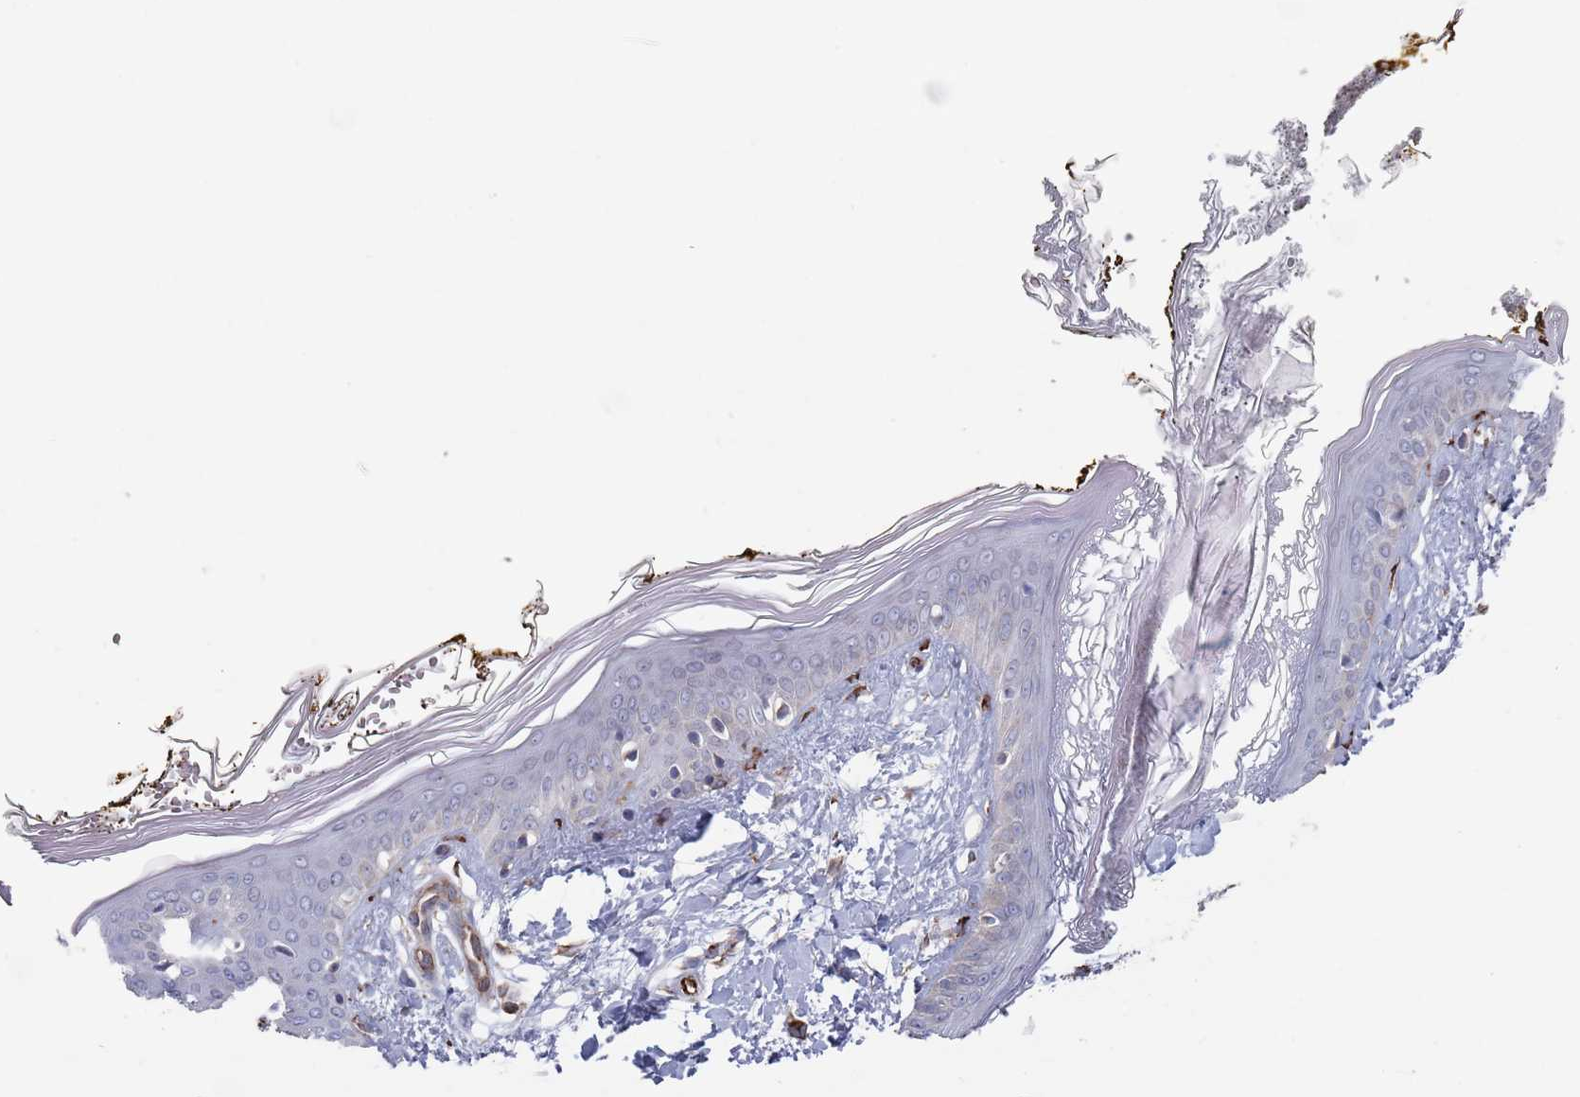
{"staining": {"intensity": "strong", "quantity": ">75%", "location": "cytoplasmic/membranous"}, "tissue": "skin", "cell_type": "Fibroblasts", "image_type": "normal", "snomed": [{"axis": "morphology", "description": "Normal tissue, NOS"}, {"axis": "topography", "description": "Skin"}], "caption": "High-power microscopy captured an immunohistochemistry (IHC) photomicrograph of benign skin, revealing strong cytoplasmic/membranous expression in approximately >75% of fibroblasts.", "gene": "CCDC106", "patient": {"sex": "female", "age": 34}}